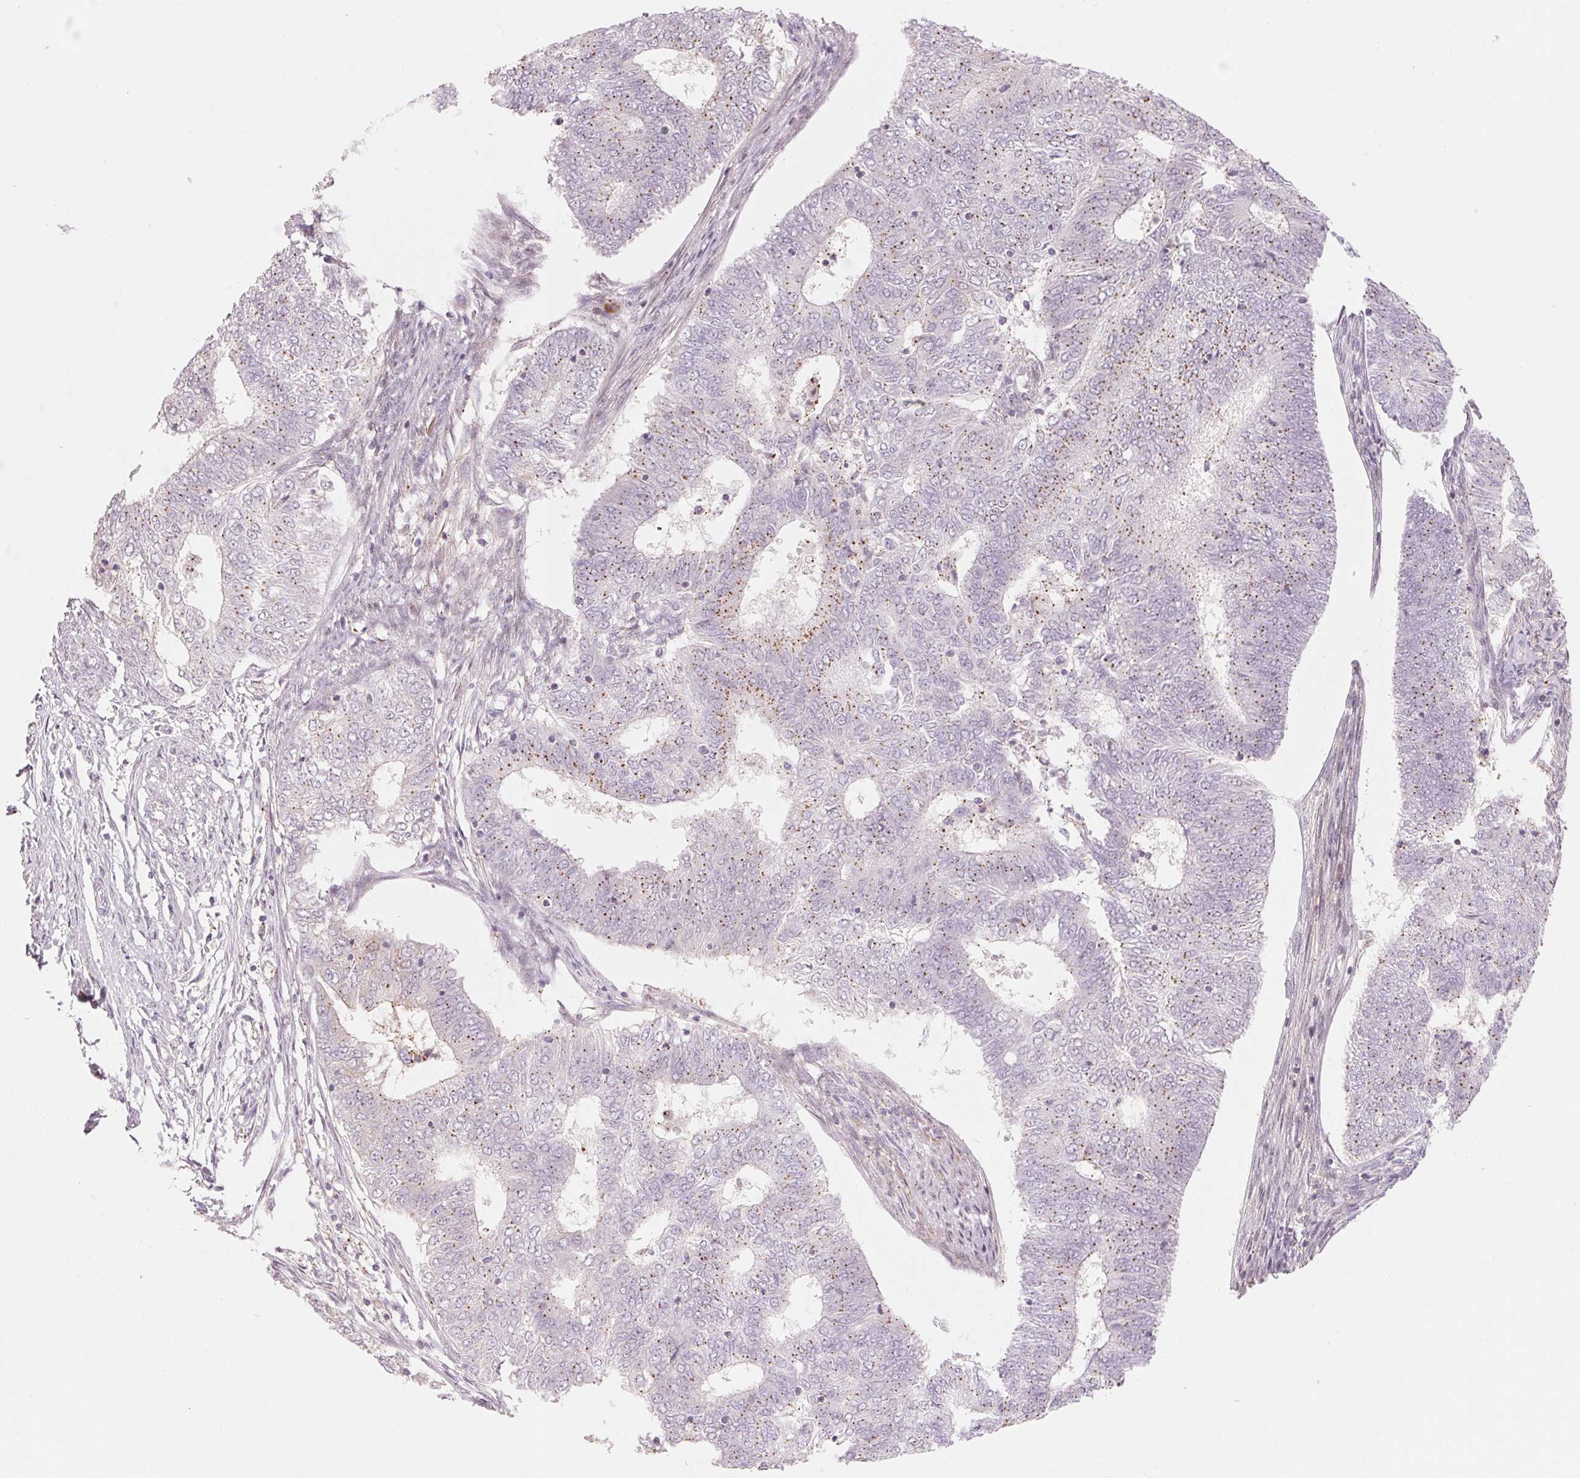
{"staining": {"intensity": "moderate", "quantity": "<25%", "location": "cytoplasmic/membranous"}, "tissue": "endometrial cancer", "cell_type": "Tumor cells", "image_type": "cancer", "snomed": [{"axis": "morphology", "description": "Adenocarcinoma, NOS"}, {"axis": "topography", "description": "Endometrium"}], "caption": "Brown immunohistochemical staining in human endometrial cancer (adenocarcinoma) displays moderate cytoplasmic/membranous staining in about <25% of tumor cells.", "gene": "SLC17A4", "patient": {"sex": "female", "age": 62}}